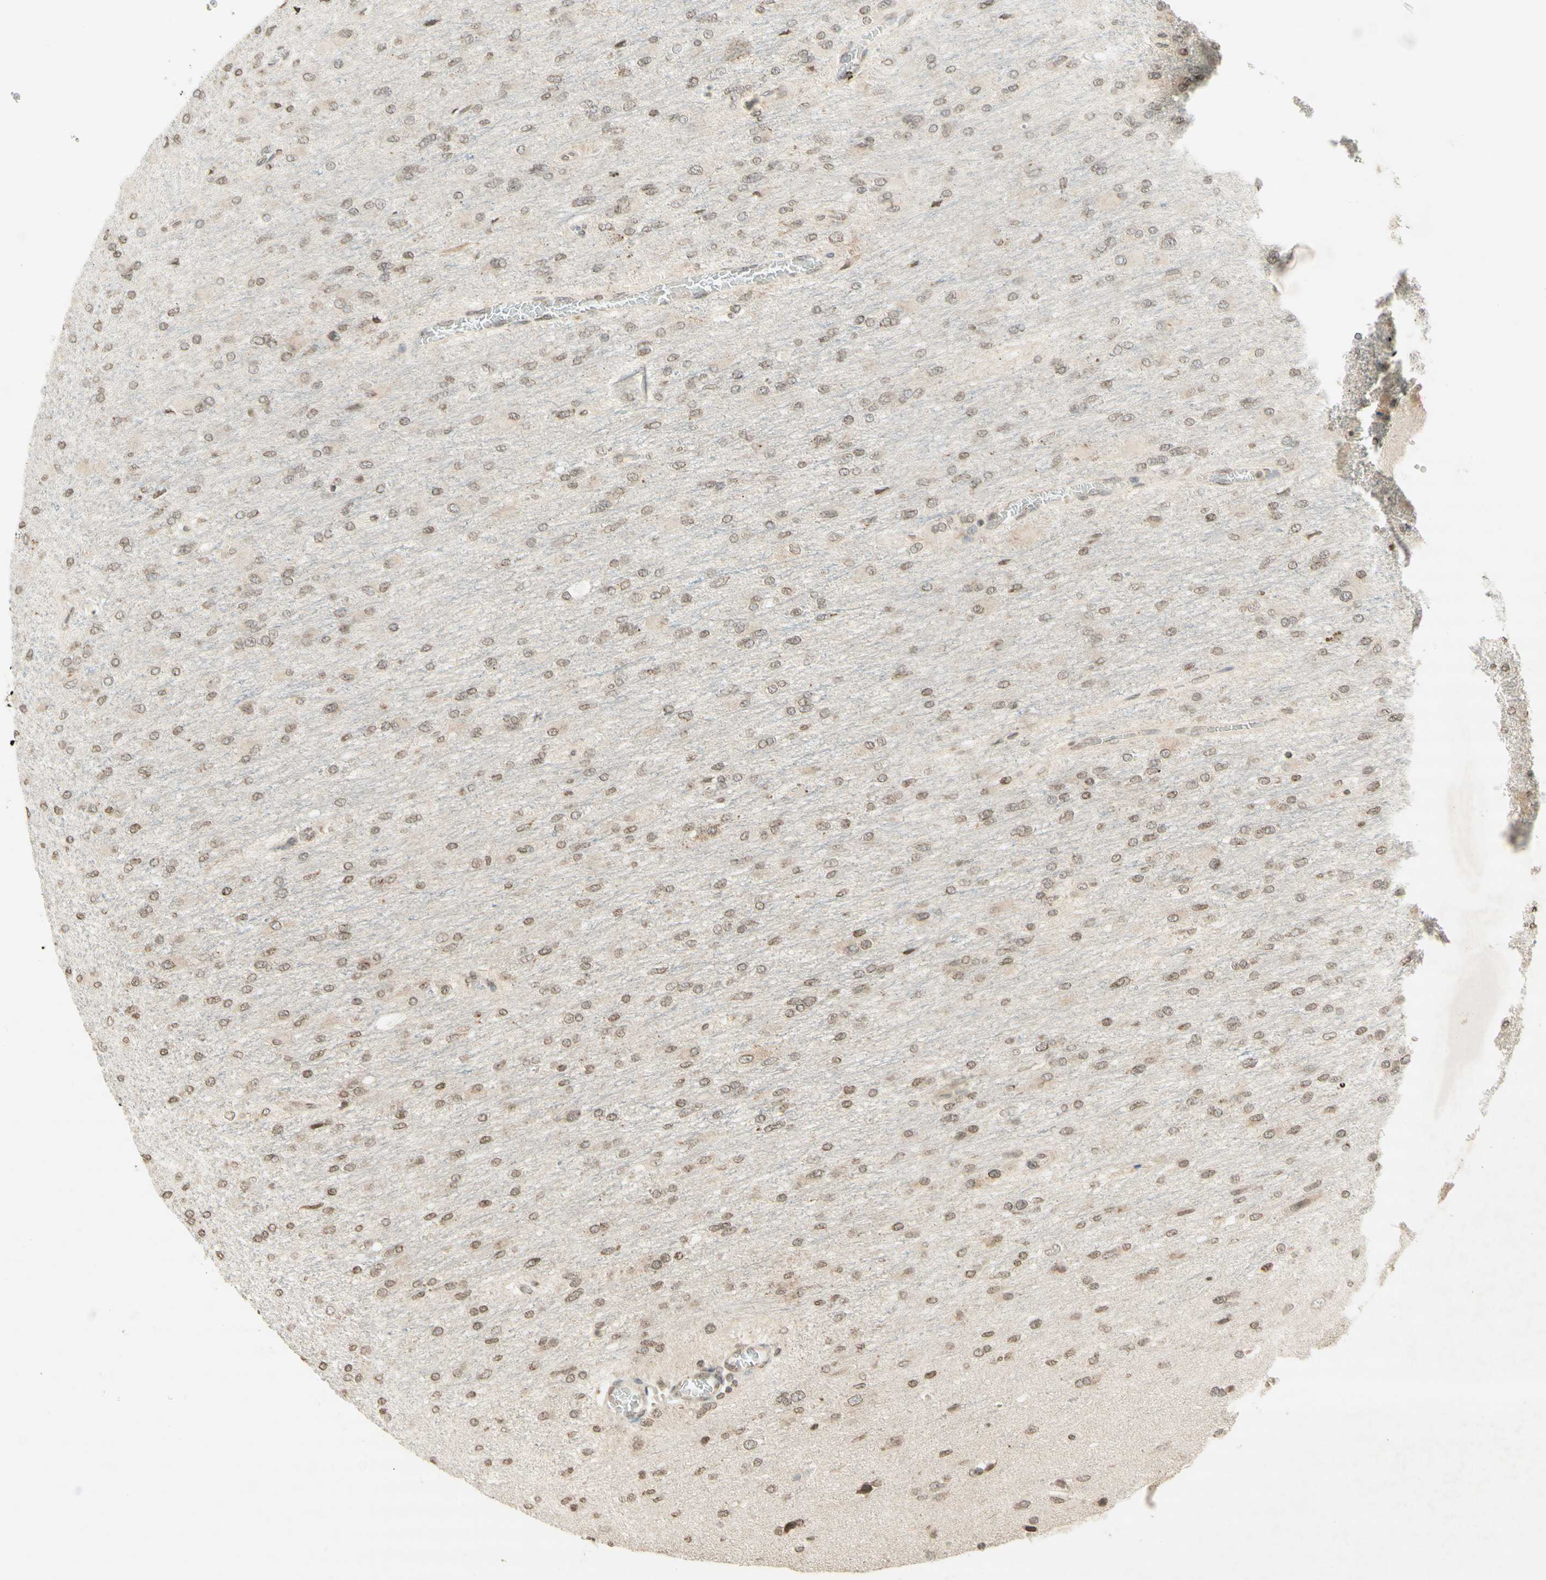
{"staining": {"intensity": "weak", "quantity": ">75%", "location": "cytoplasmic/membranous,nuclear"}, "tissue": "glioma", "cell_type": "Tumor cells", "image_type": "cancer", "snomed": [{"axis": "morphology", "description": "Glioma, malignant, High grade"}, {"axis": "topography", "description": "Cerebral cortex"}], "caption": "A histopathology image of glioma stained for a protein displays weak cytoplasmic/membranous and nuclear brown staining in tumor cells. (brown staining indicates protein expression, while blue staining denotes nuclei).", "gene": "CCNI", "patient": {"sex": "female", "age": 36}}